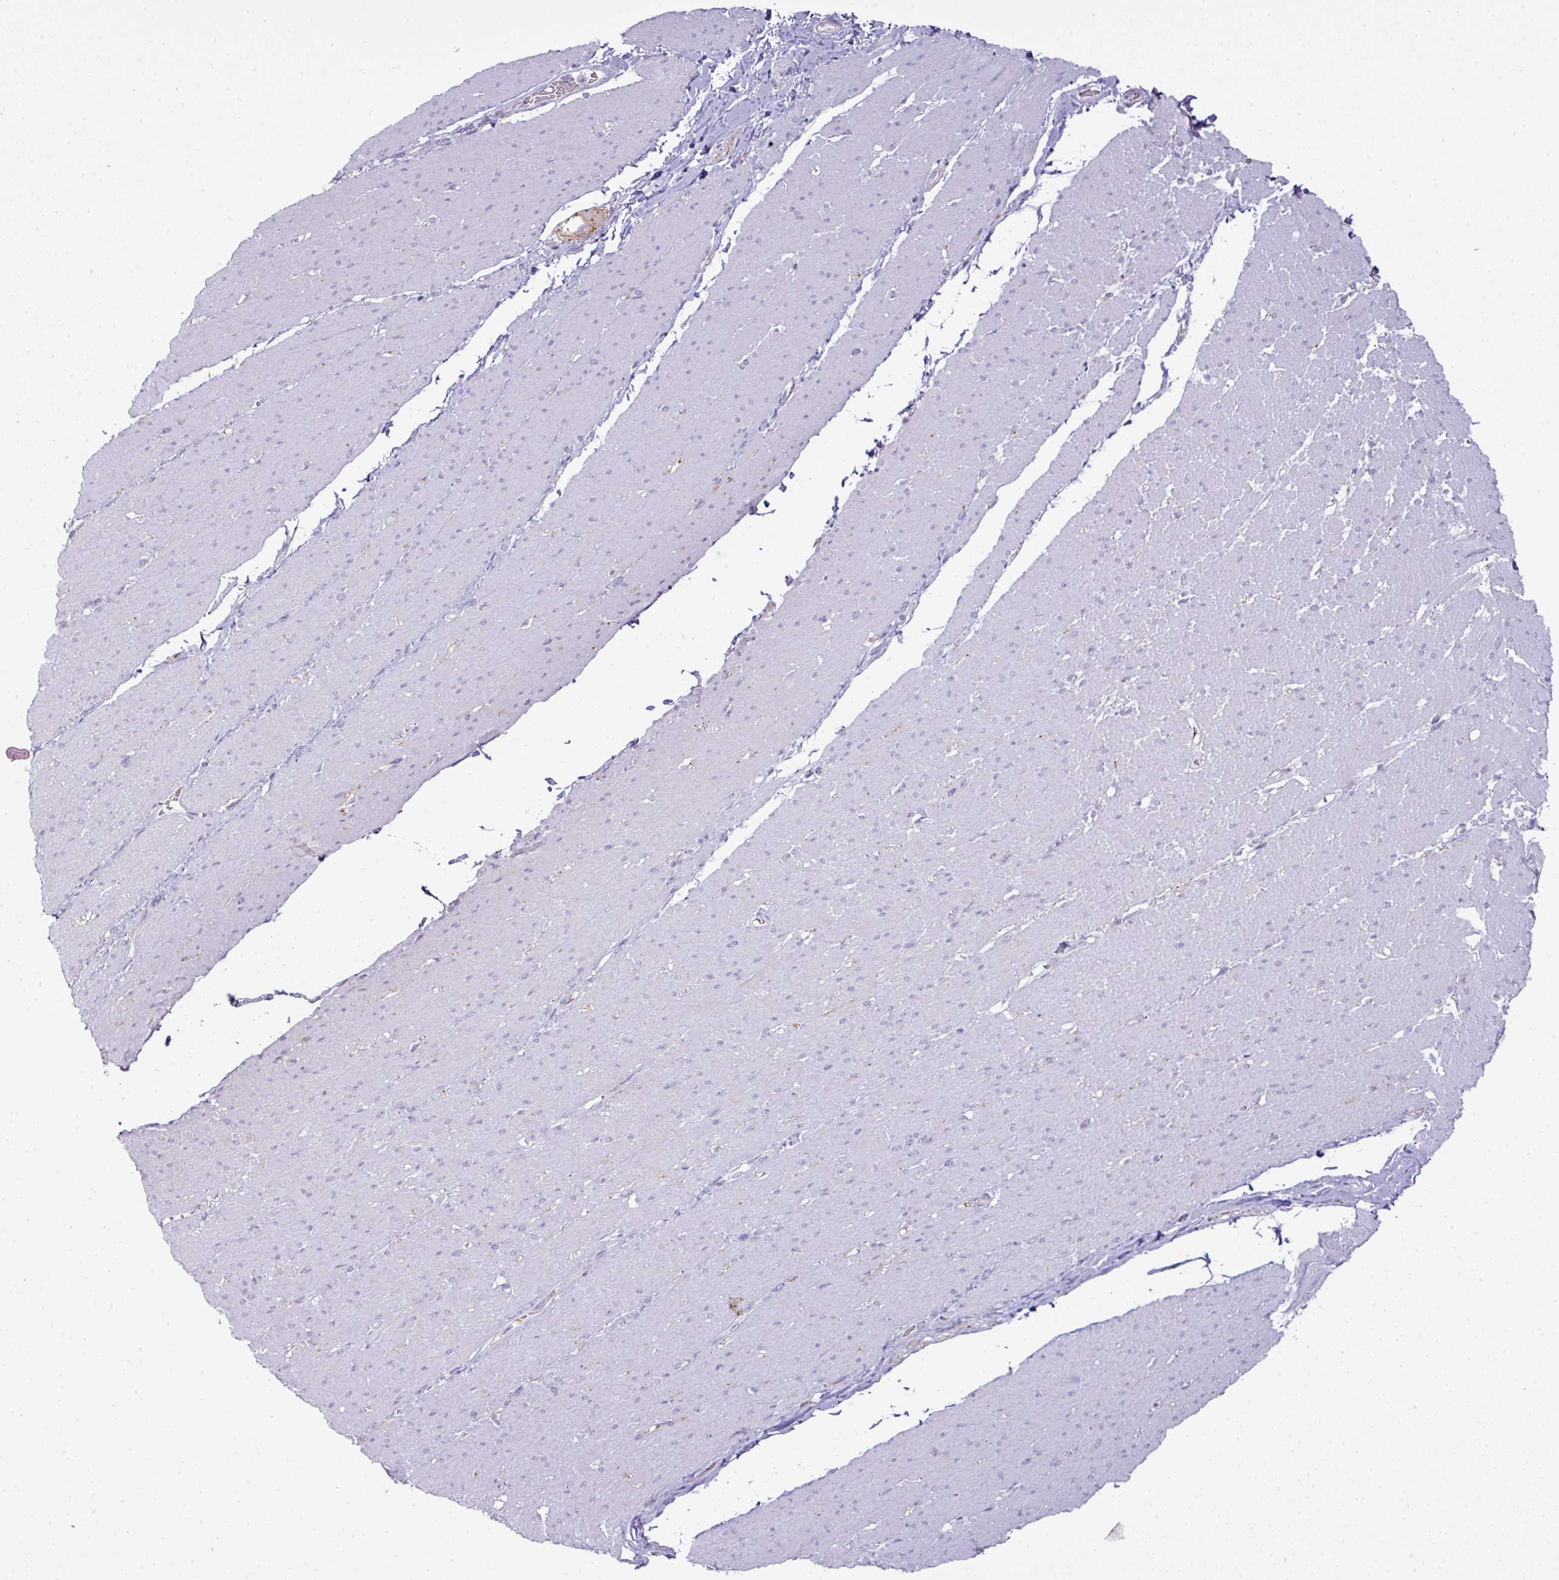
{"staining": {"intensity": "negative", "quantity": "none", "location": "none"}, "tissue": "smooth muscle", "cell_type": "Smooth muscle cells", "image_type": "normal", "snomed": [{"axis": "morphology", "description": "Normal tissue, NOS"}, {"axis": "topography", "description": "Smooth muscle"}, {"axis": "topography", "description": "Rectum"}], "caption": "Immunohistochemistry (IHC) of benign smooth muscle shows no staining in smooth muscle cells.", "gene": "ATP6V1F", "patient": {"sex": "male", "age": 53}}